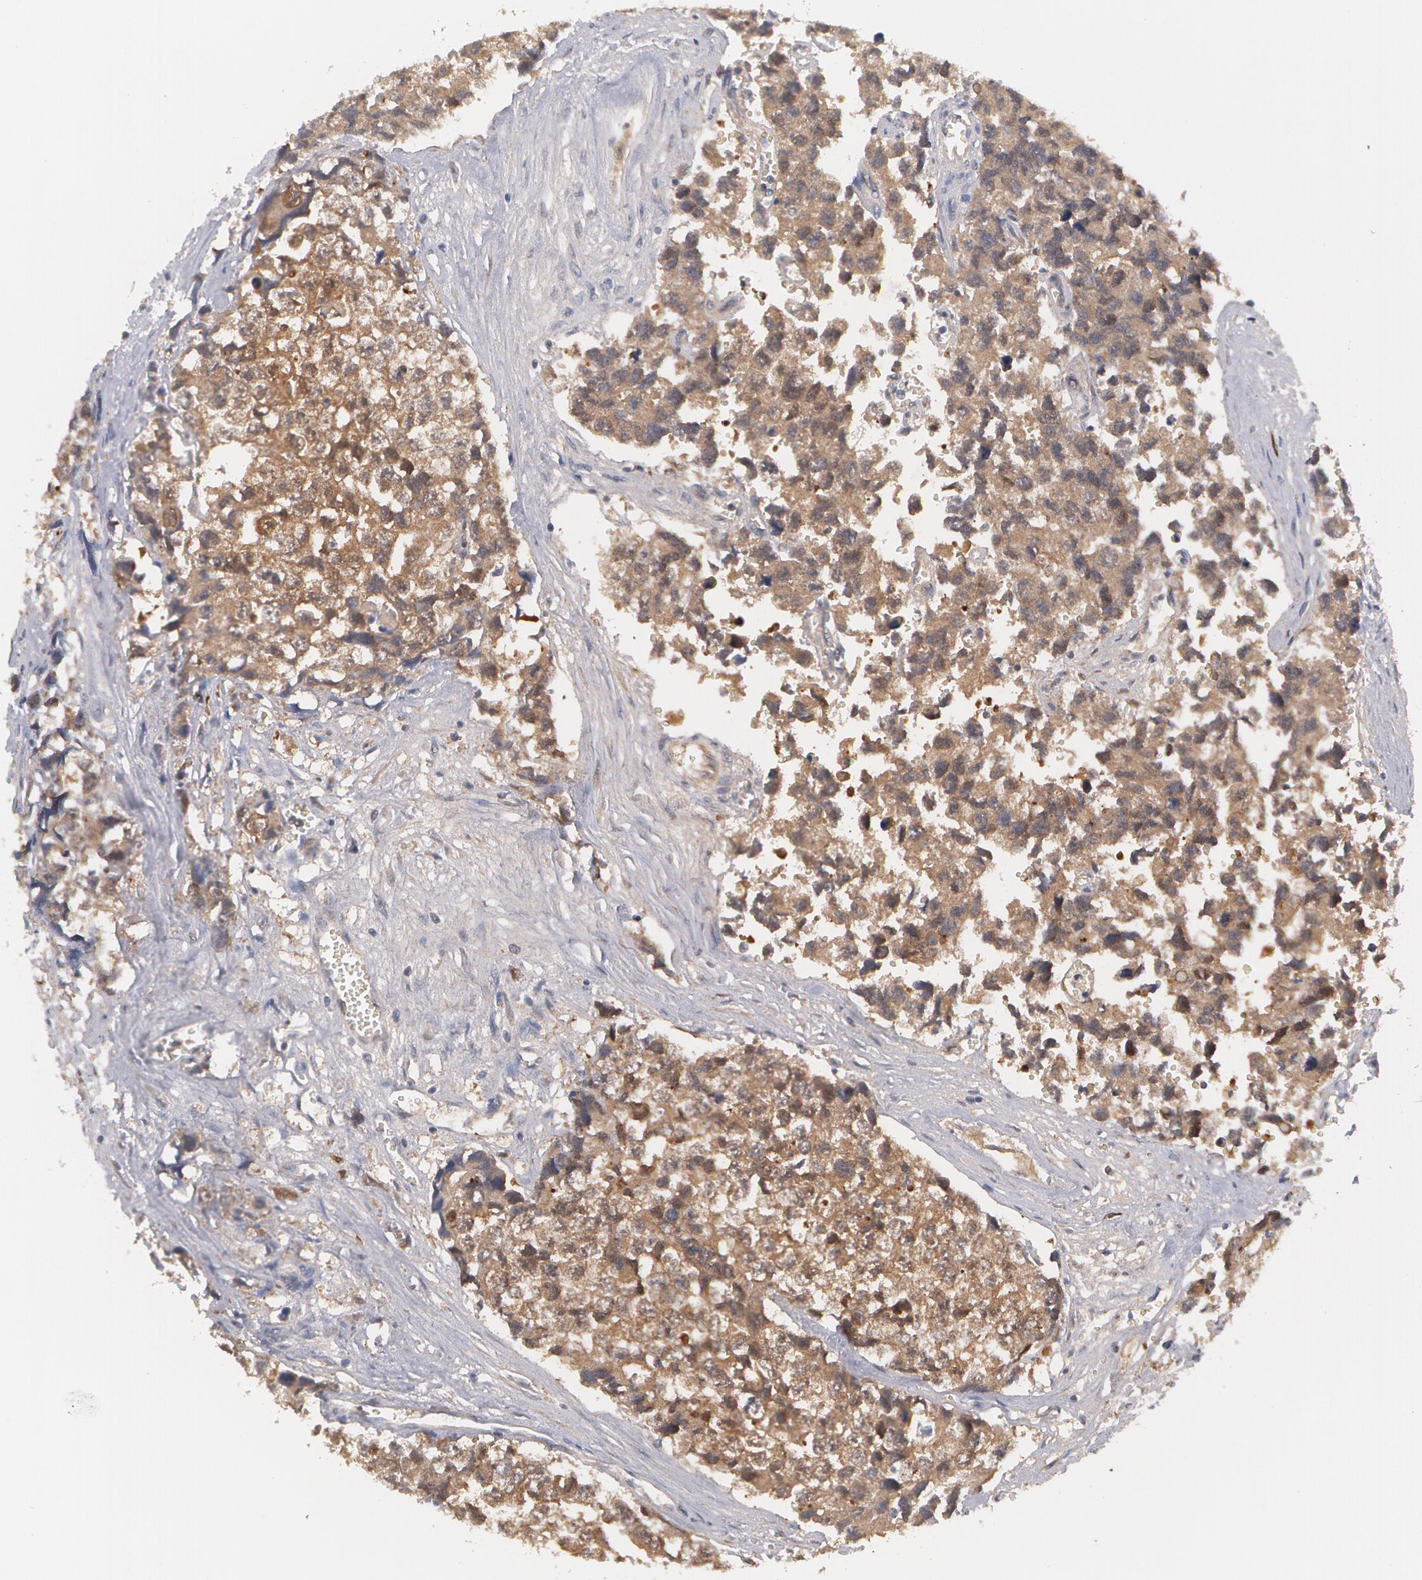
{"staining": {"intensity": "weak", "quantity": ">75%", "location": "cytoplasmic/membranous"}, "tissue": "testis cancer", "cell_type": "Tumor cells", "image_type": "cancer", "snomed": [{"axis": "morphology", "description": "Carcinoma, Embryonal, NOS"}, {"axis": "topography", "description": "Testis"}], "caption": "The histopathology image exhibits immunohistochemical staining of testis cancer (embryonal carcinoma). There is weak cytoplasmic/membranous staining is present in approximately >75% of tumor cells.", "gene": "TXNRD1", "patient": {"sex": "male", "age": 31}}